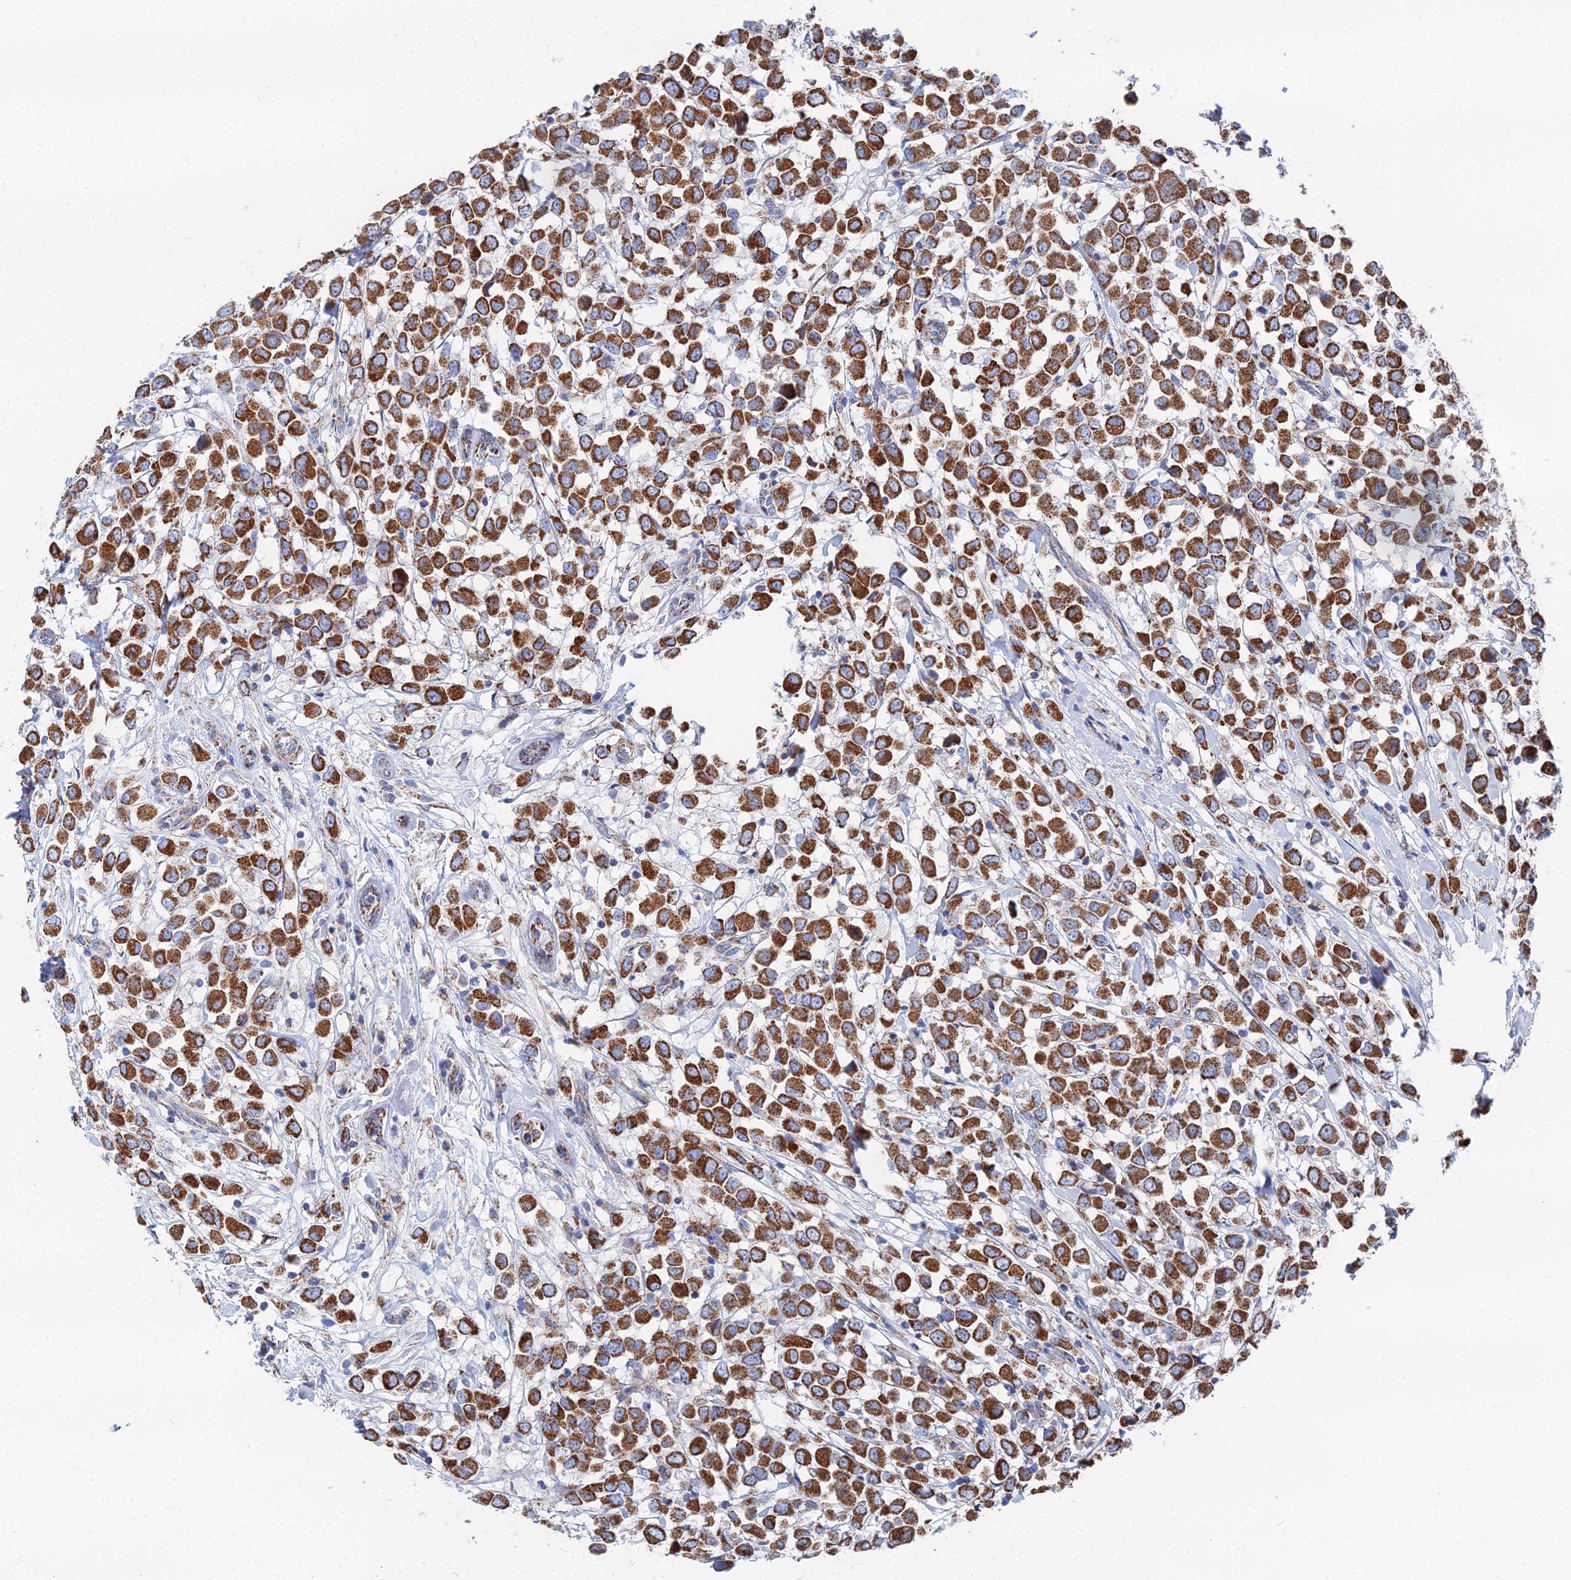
{"staining": {"intensity": "strong", "quantity": ">75%", "location": "cytoplasmic/membranous"}, "tissue": "breast cancer", "cell_type": "Tumor cells", "image_type": "cancer", "snomed": [{"axis": "morphology", "description": "Duct carcinoma"}, {"axis": "topography", "description": "Breast"}], "caption": "Immunohistochemical staining of breast cancer exhibits high levels of strong cytoplasmic/membranous staining in approximately >75% of tumor cells. (DAB (3,3'-diaminobenzidine) = brown stain, brightfield microscopy at high magnification).", "gene": "IFT80", "patient": {"sex": "female", "age": 61}}